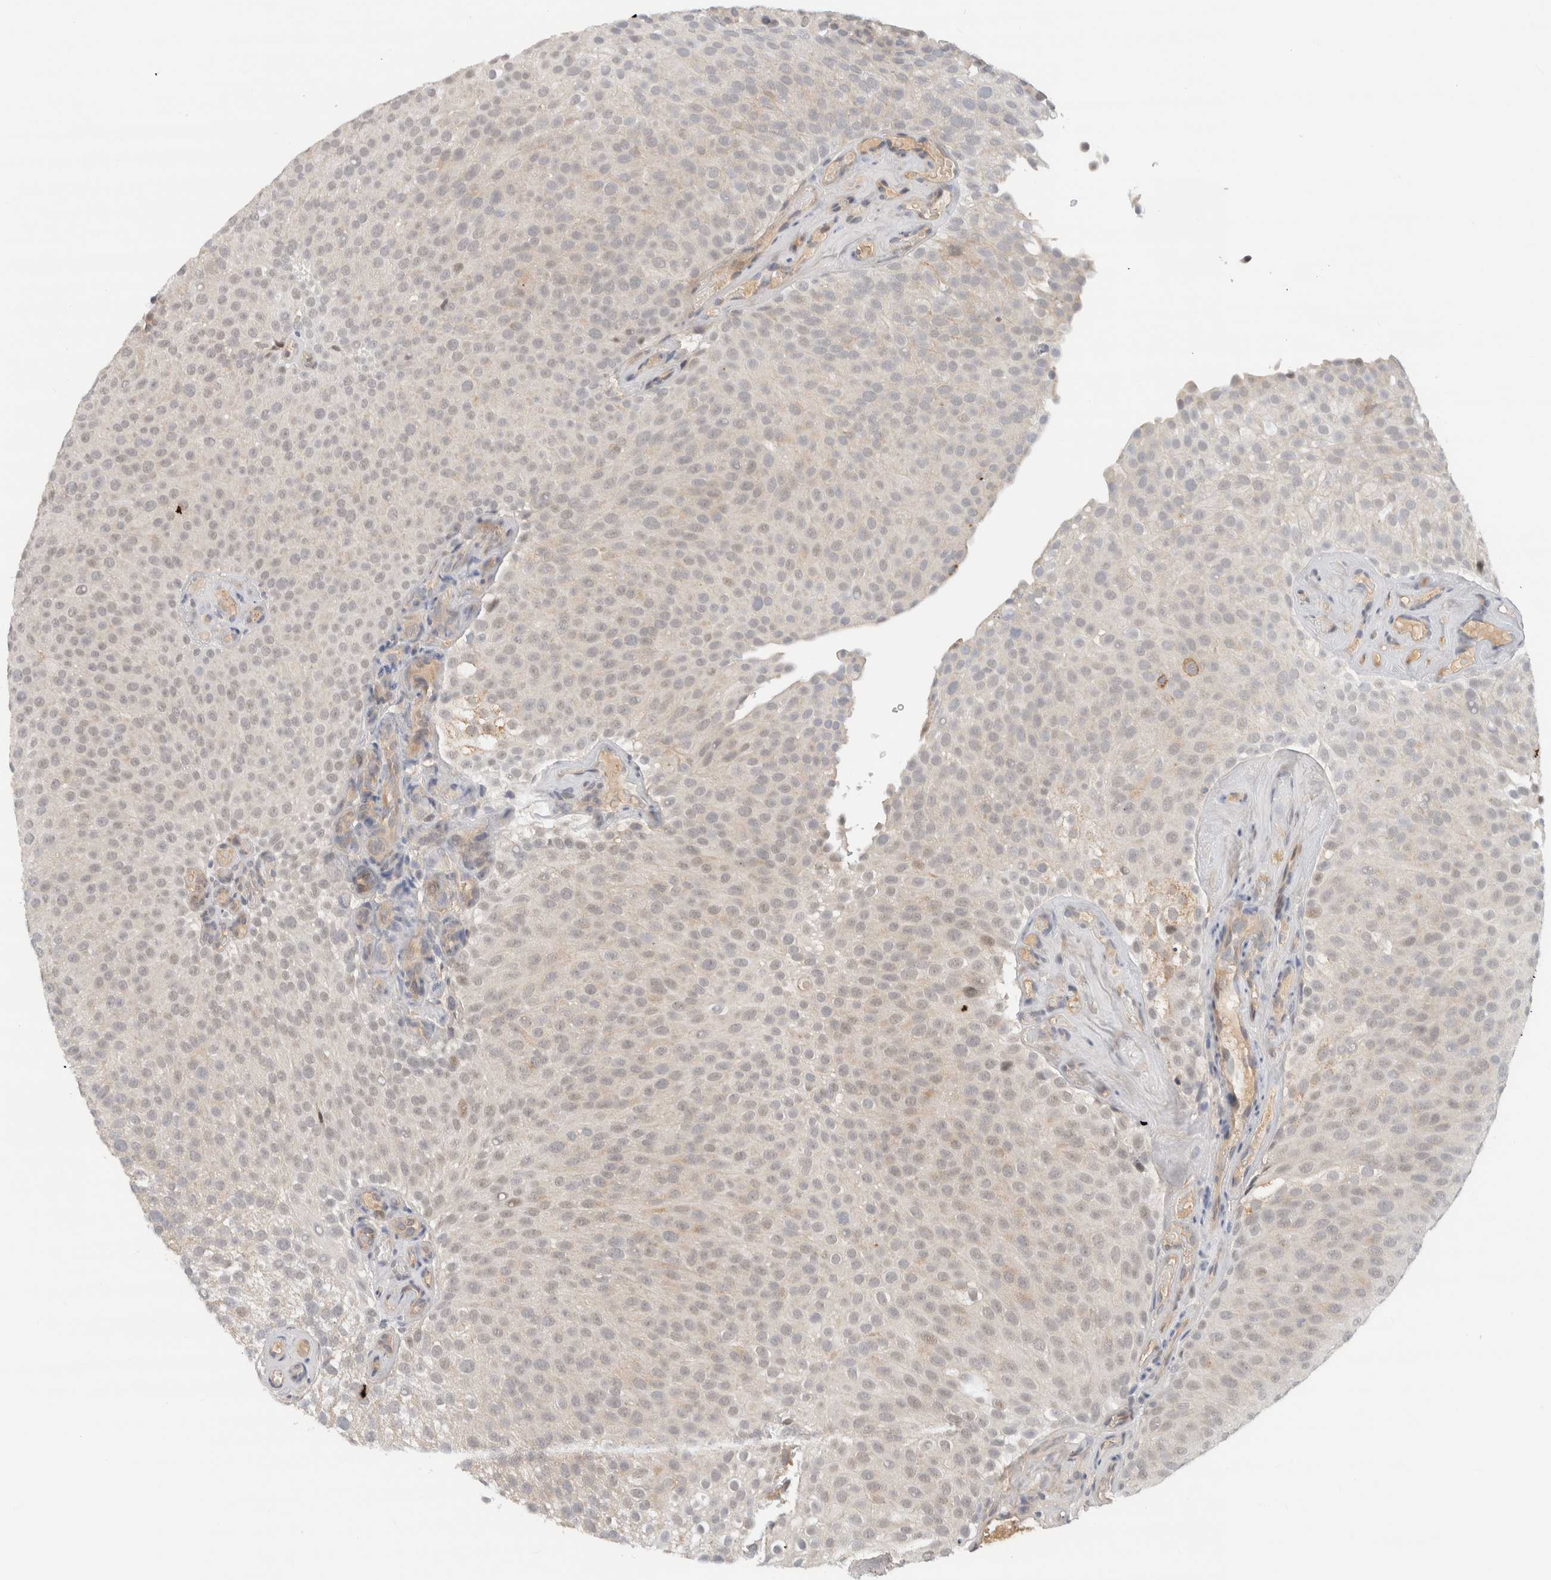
{"staining": {"intensity": "negative", "quantity": "none", "location": "none"}, "tissue": "urothelial cancer", "cell_type": "Tumor cells", "image_type": "cancer", "snomed": [{"axis": "morphology", "description": "Urothelial carcinoma, Low grade"}, {"axis": "topography", "description": "Urinary bladder"}], "caption": "Tumor cells show no significant expression in urothelial cancer.", "gene": "HCN3", "patient": {"sex": "male", "age": 78}}